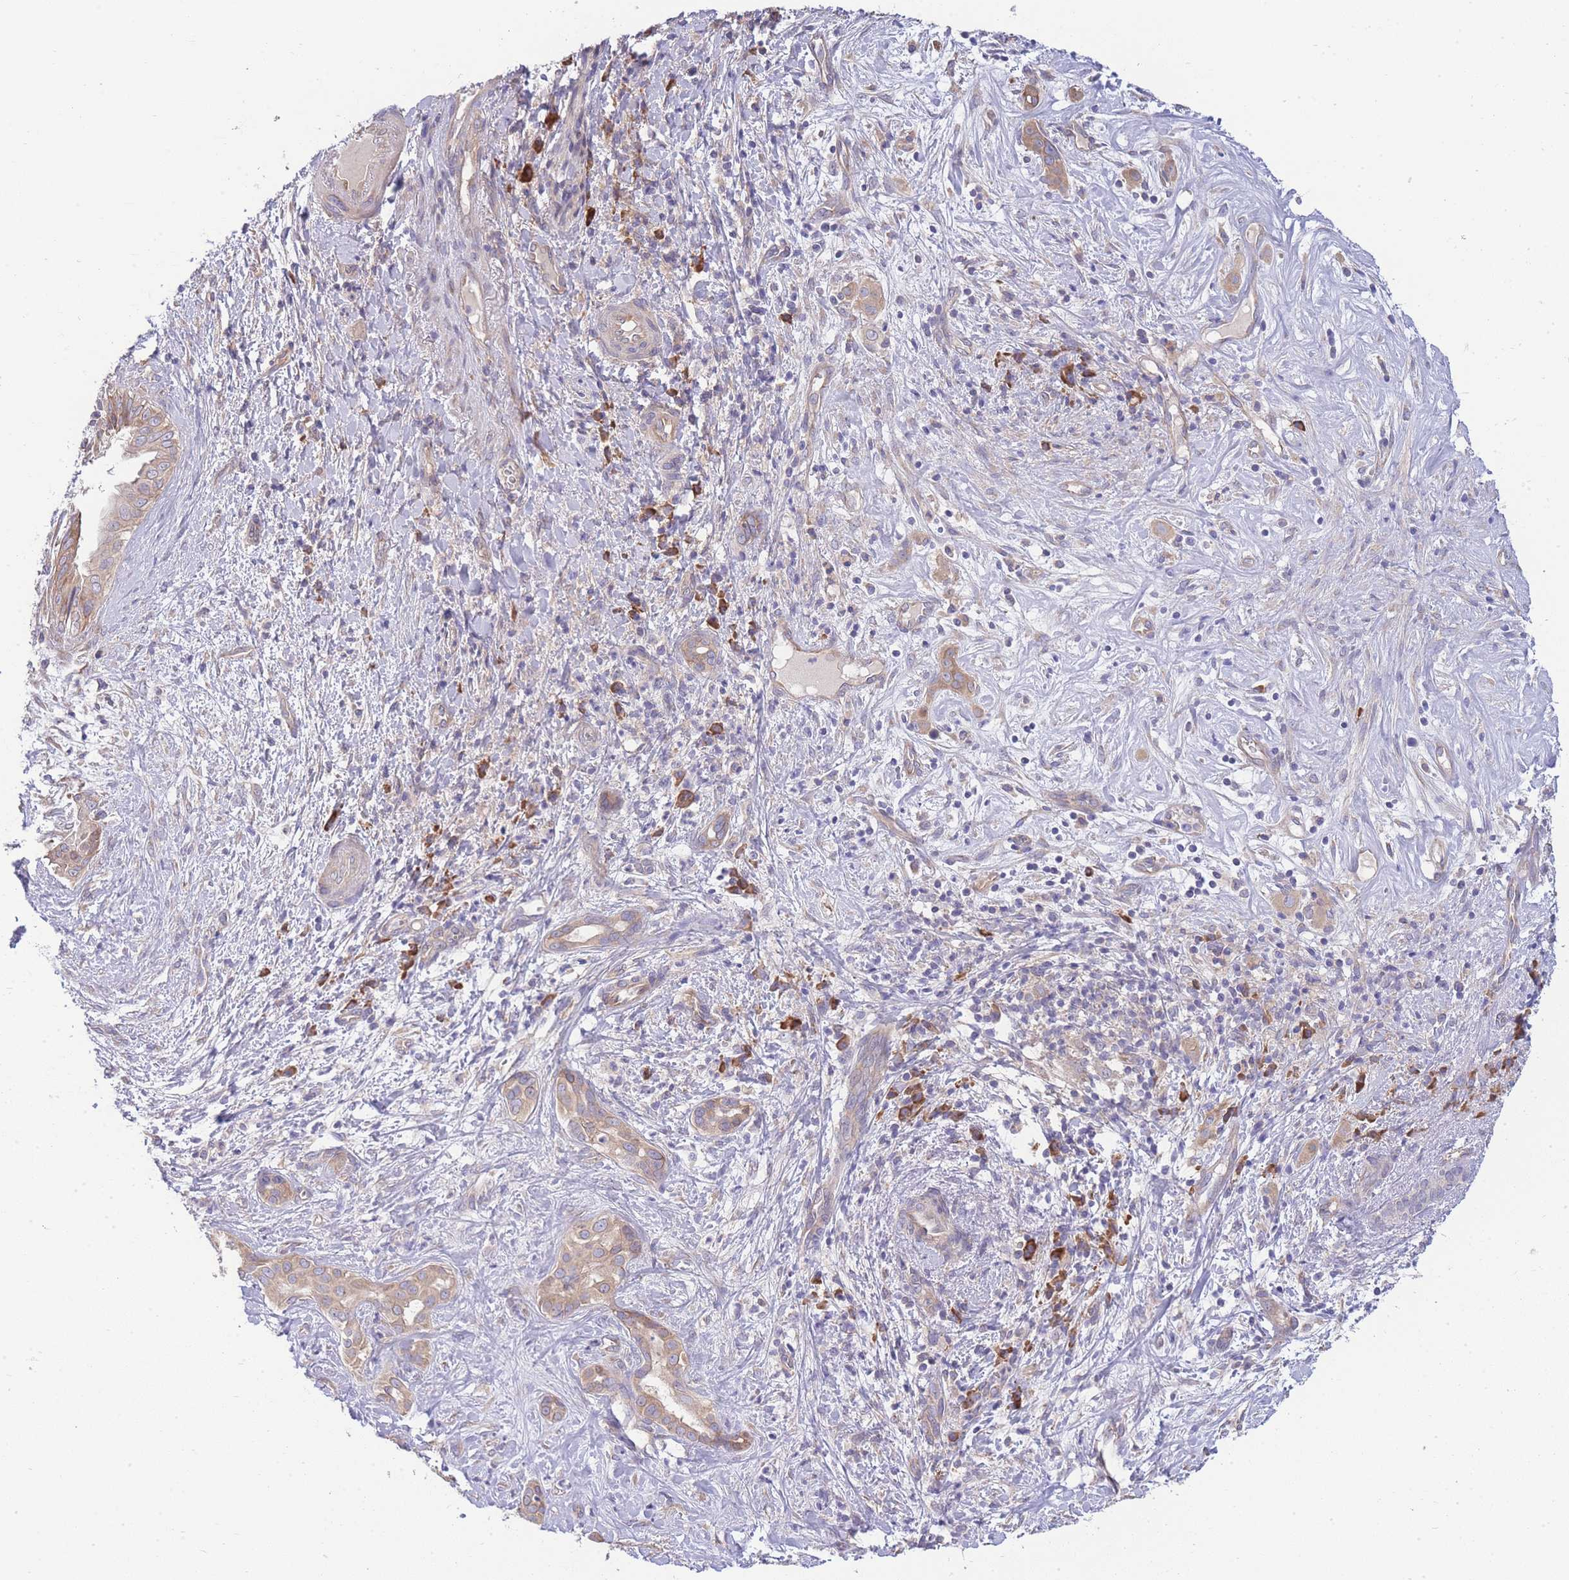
{"staining": {"intensity": "moderate", "quantity": ">75%", "location": "cytoplasmic/membranous"}, "tissue": "liver cancer", "cell_type": "Tumor cells", "image_type": "cancer", "snomed": [{"axis": "morphology", "description": "Cholangiocarcinoma"}, {"axis": "topography", "description": "Liver"}], "caption": "Immunohistochemical staining of cholangiocarcinoma (liver) reveals medium levels of moderate cytoplasmic/membranous positivity in about >75% of tumor cells.", "gene": "BEX1", "patient": {"sex": "male", "age": 67}}